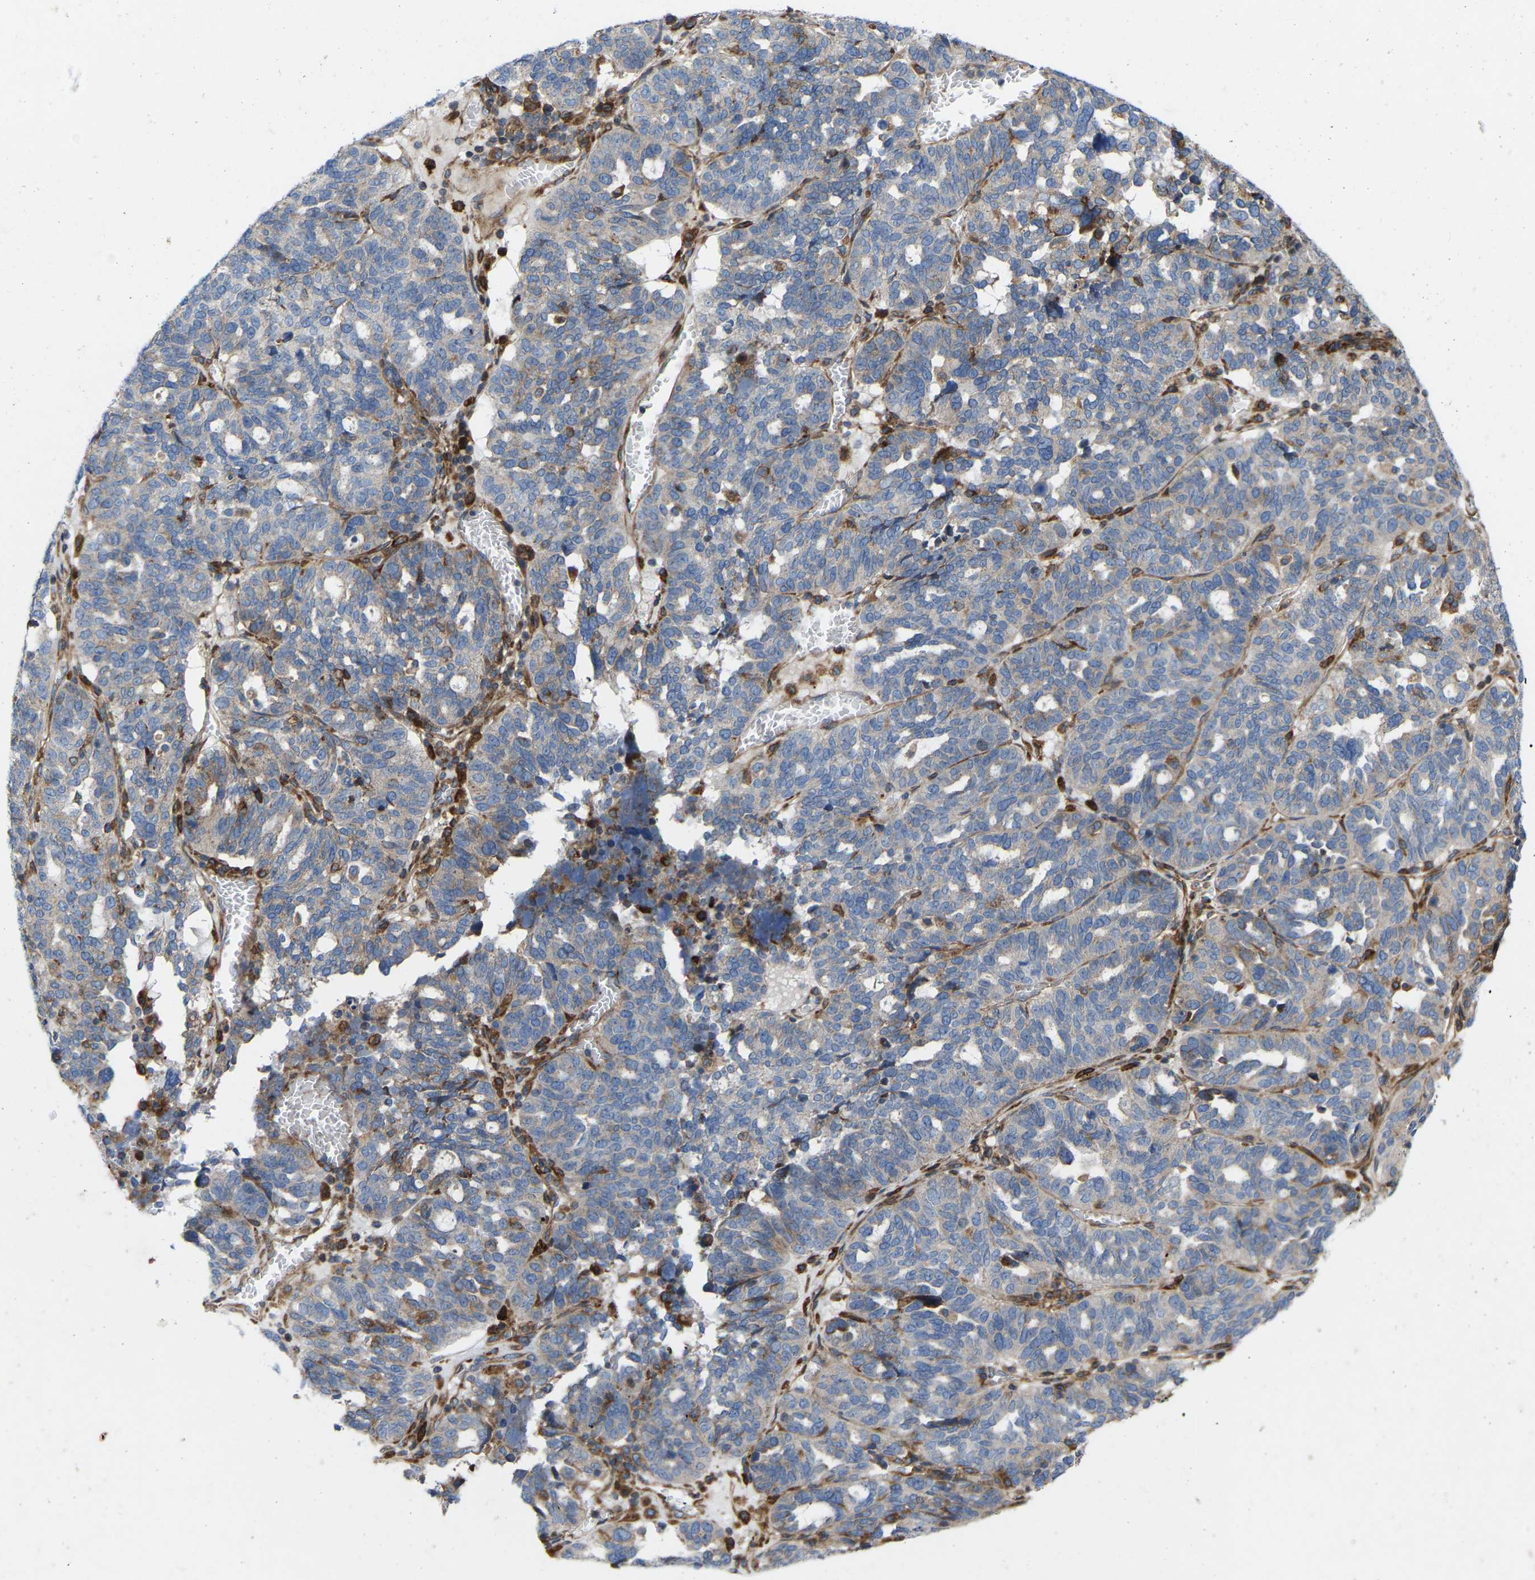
{"staining": {"intensity": "negative", "quantity": "none", "location": "none"}, "tissue": "ovarian cancer", "cell_type": "Tumor cells", "image_type": "cancer", "snomed": [{"axis": "morphology", "description": "Cystadenocarcinoma, serous, NOS"}, {"axis": "topography", "description": "Ovary"}], "caption": "This is an immunohistochemistry (IHC) histopathology image of ovarian serous cystadenocarcinoma. There is no positivity in tumor cells.", "gene": "TOR1B", "patient": {"sex": "female", "age": 59}}